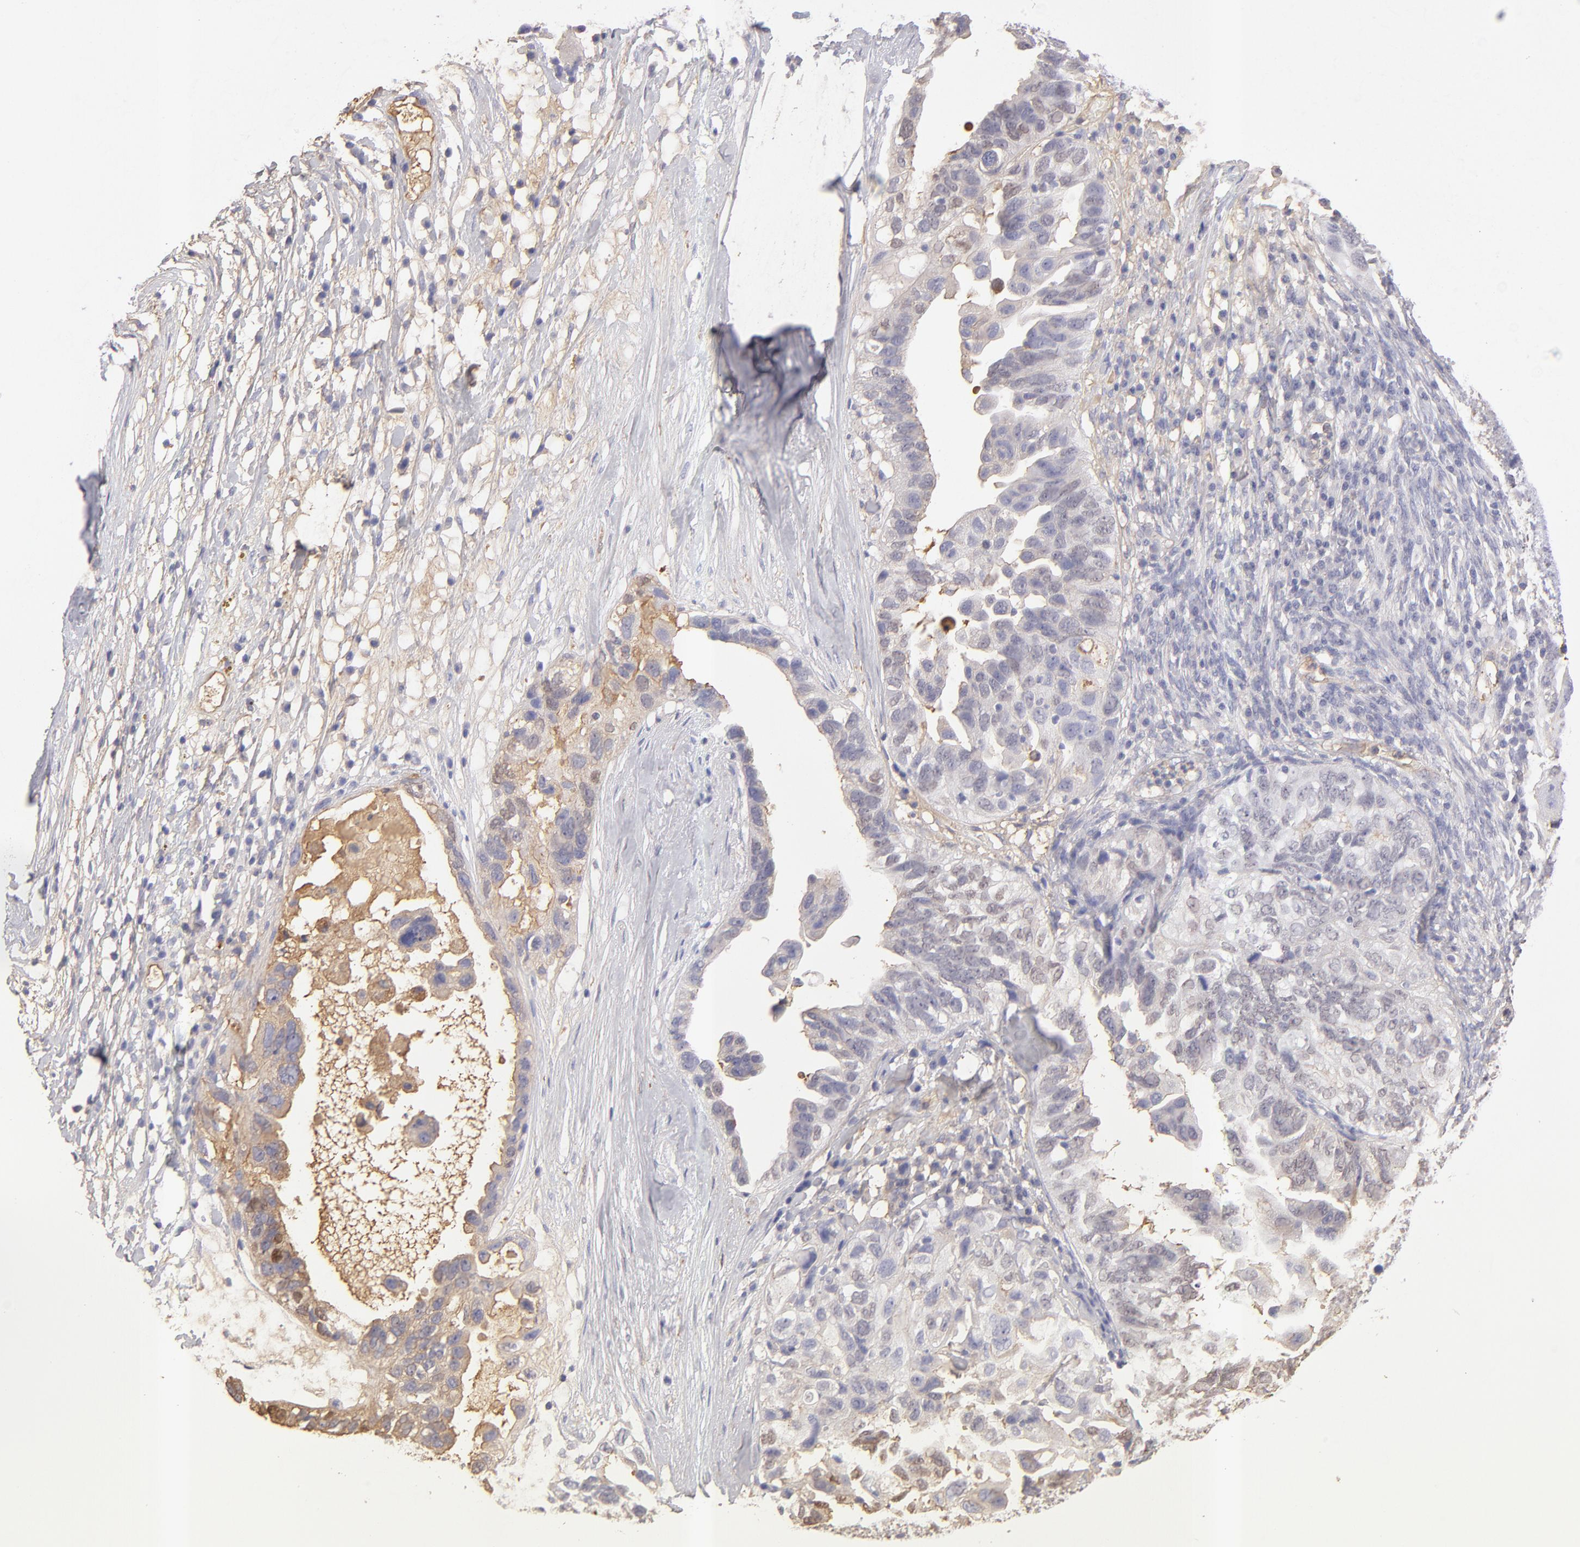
{"staining": {"intensity": "weak", "quantity": "25%-75%", "location": "nuclear"}, "tissue": "ovarian cancer", "cell_type": "Tumor cells", "image_type": "cancer", "snomed": [{"axis": "morphology", "description": "Cystadenocarcinoma, serous, NOS"}, {"axis": "topography", "description": "Ovary"}], "caption": "Immunohistochemical staining of human serous cystadenocarcinoma (ovarian) demonstrates low levels of weak nuclear positivity in approximately 25%-75% of tumor cells. Using DAB (brown) and hematoxylin (blue) stains, captured at high magnification using brightfield microscopy.", "gene": "ABCC4", "patient": {"sex": "female", "age": 82}}